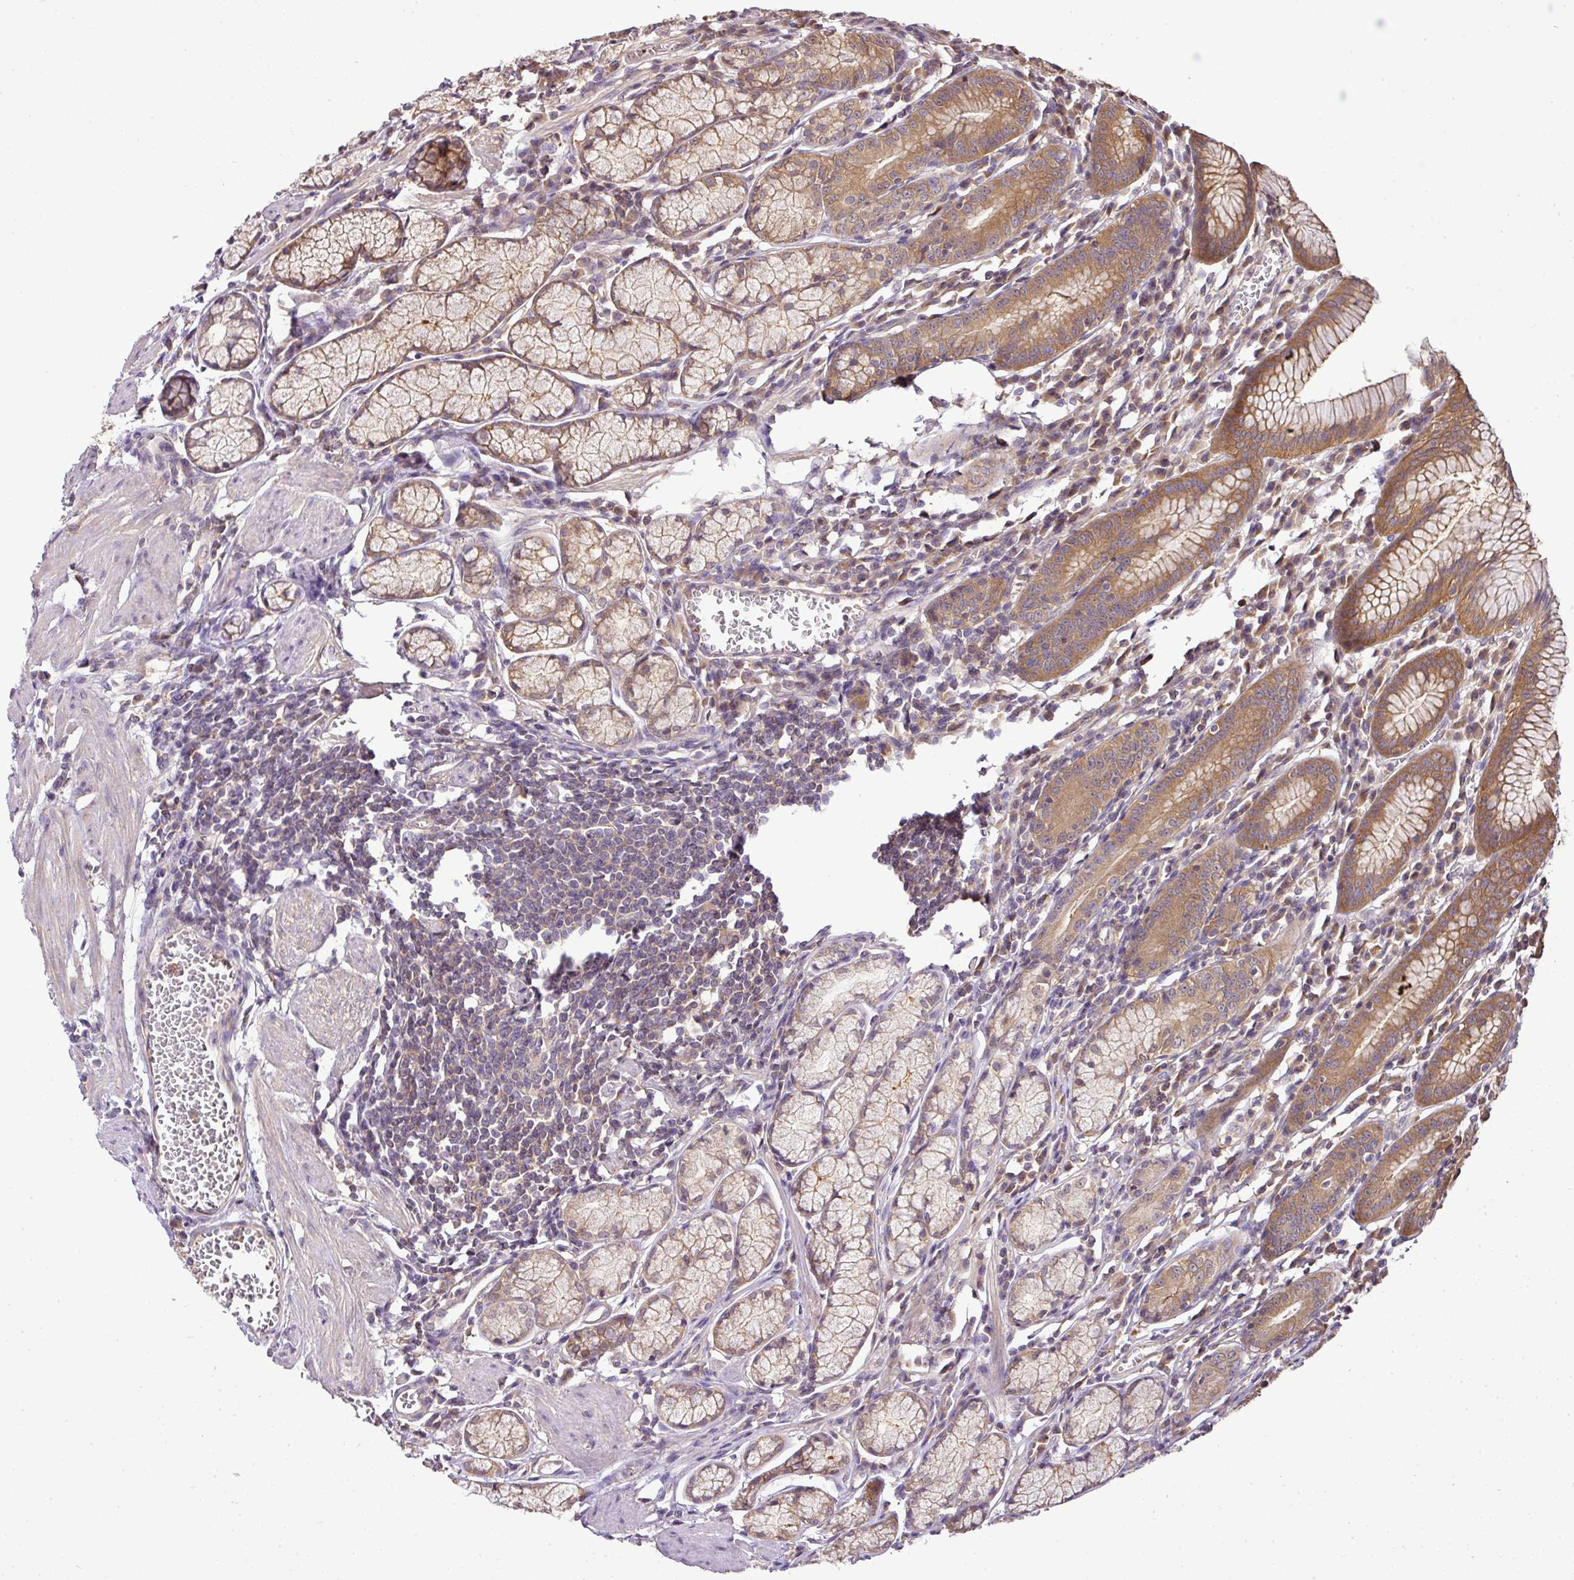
{"staining": {"intensity": "moderate", "quantity": ">75%", "location": "cytoplasmic/membranous"}, "tissue": "stomach", "cell_type": "Glandular cells", "image_type": "normal", "snomed": [{"axis": "morphology", "description": "Normal tissue, NOS"}, {"axis": "topography", "description": "Stomach"}], "caption": "Immunohistochemistry of unremarkable stomach shows medium levels of moderate cytoplasmic/membranous staining in approximately >75% of glandular cells. (DAB IHC, brown staining for protein, blue staining for nuclei).", "gene": "TMEM107", "patient": {"sex": "male", "age": 55}}